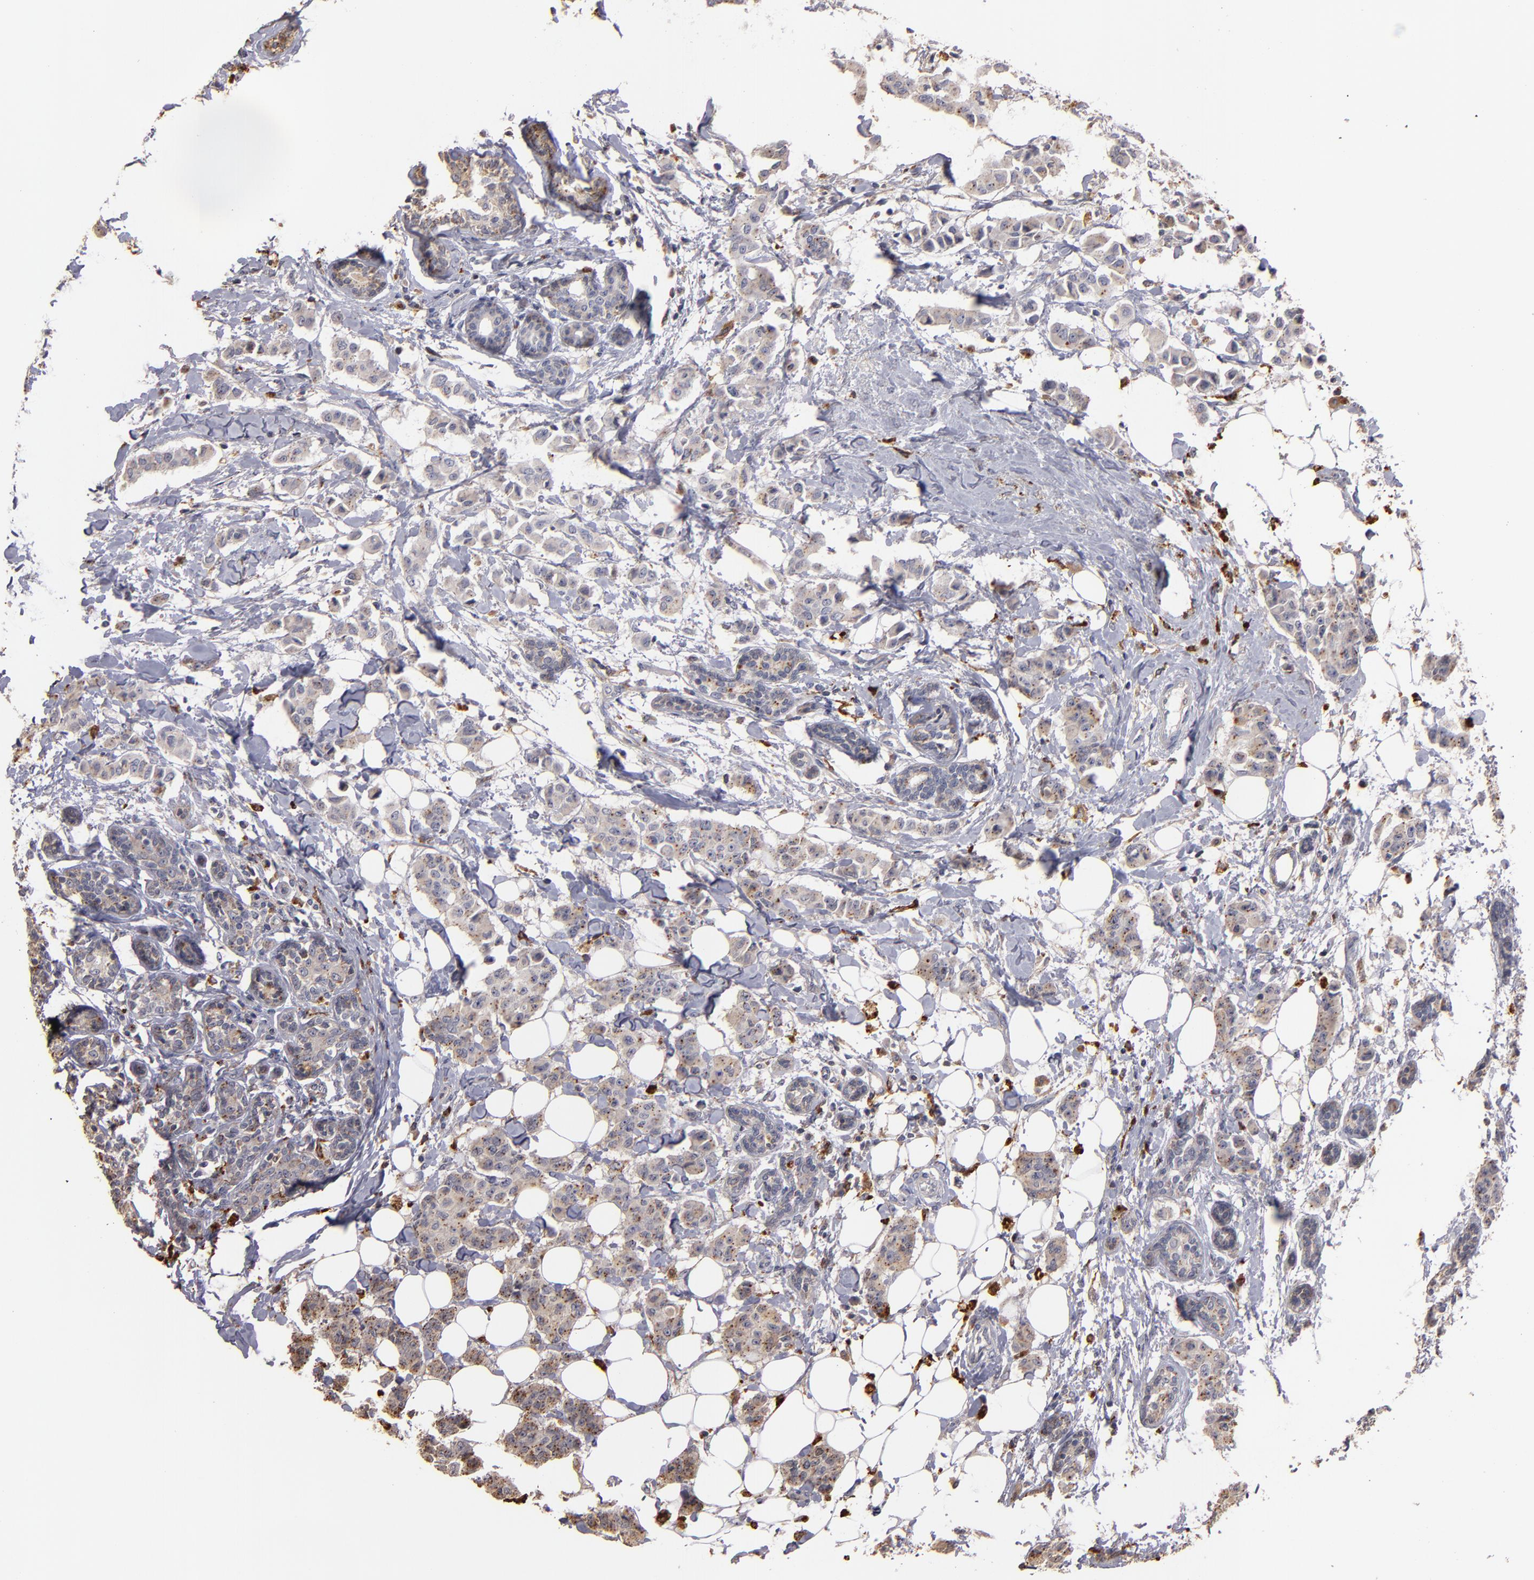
{"staining": {"intensity": "weak", "quantity": ">75%", "location": "cytoplasmic/membranous"}, "tissue": "breast cancer", "cell_type": "Tumor cells", "image_type": "cancer", "snomed": [{"axis": "morphology", "description": "Duct carcinoma"}, {"axis": "topography", "description": "Breast"}], "caption": "Immunohistochemistry (DAB) staining of human breast cancer shows weak cytoplasmic/membranous protein staining in approximately >75% of tumor cells. Ihc stains the protein of interest in brown and the nuclei are stained blue.", "gene": "TRAF1", "patient": {"sex": "female", "age": 40}}